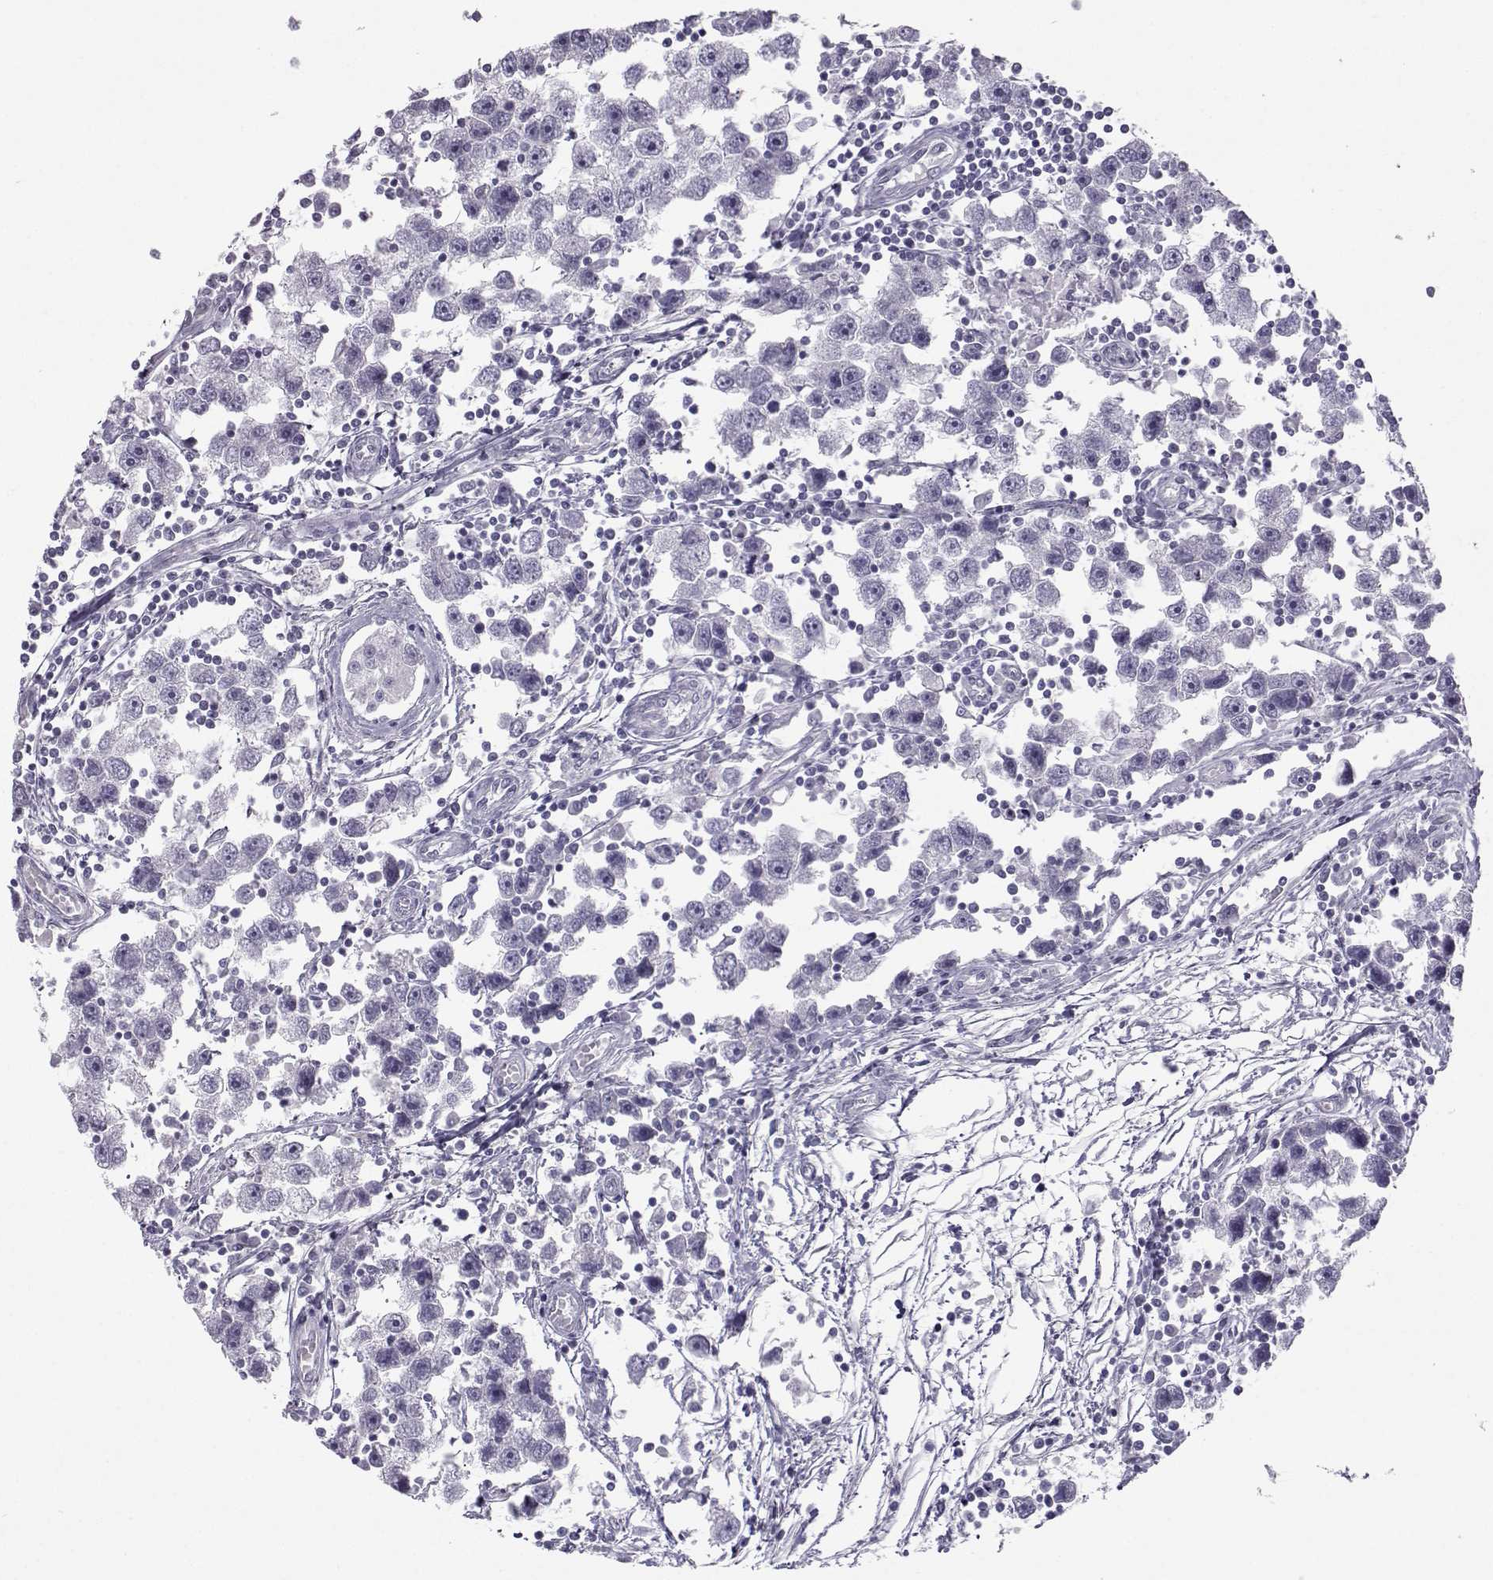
{"staining": {"intensity": "negative", "quantity": "none", "location": "none"}, "tissue": "testis cancer", "cell_type": "Tumor cells", "image_type": "cancer", "snomed": [{"axis": "morphology", "description": "Seminoma, NOS"}, {"axis": "topography", "description": "Testis"}], "caption": "This is a image of IHC staining of testis seminoma, which shows no positivity in tumor cells. (Brightfield microscopy of DAB immunohistochemistry at high magnification).", "gene": "PCSK1N", "patient": {"sex": "male", "age": 30}}